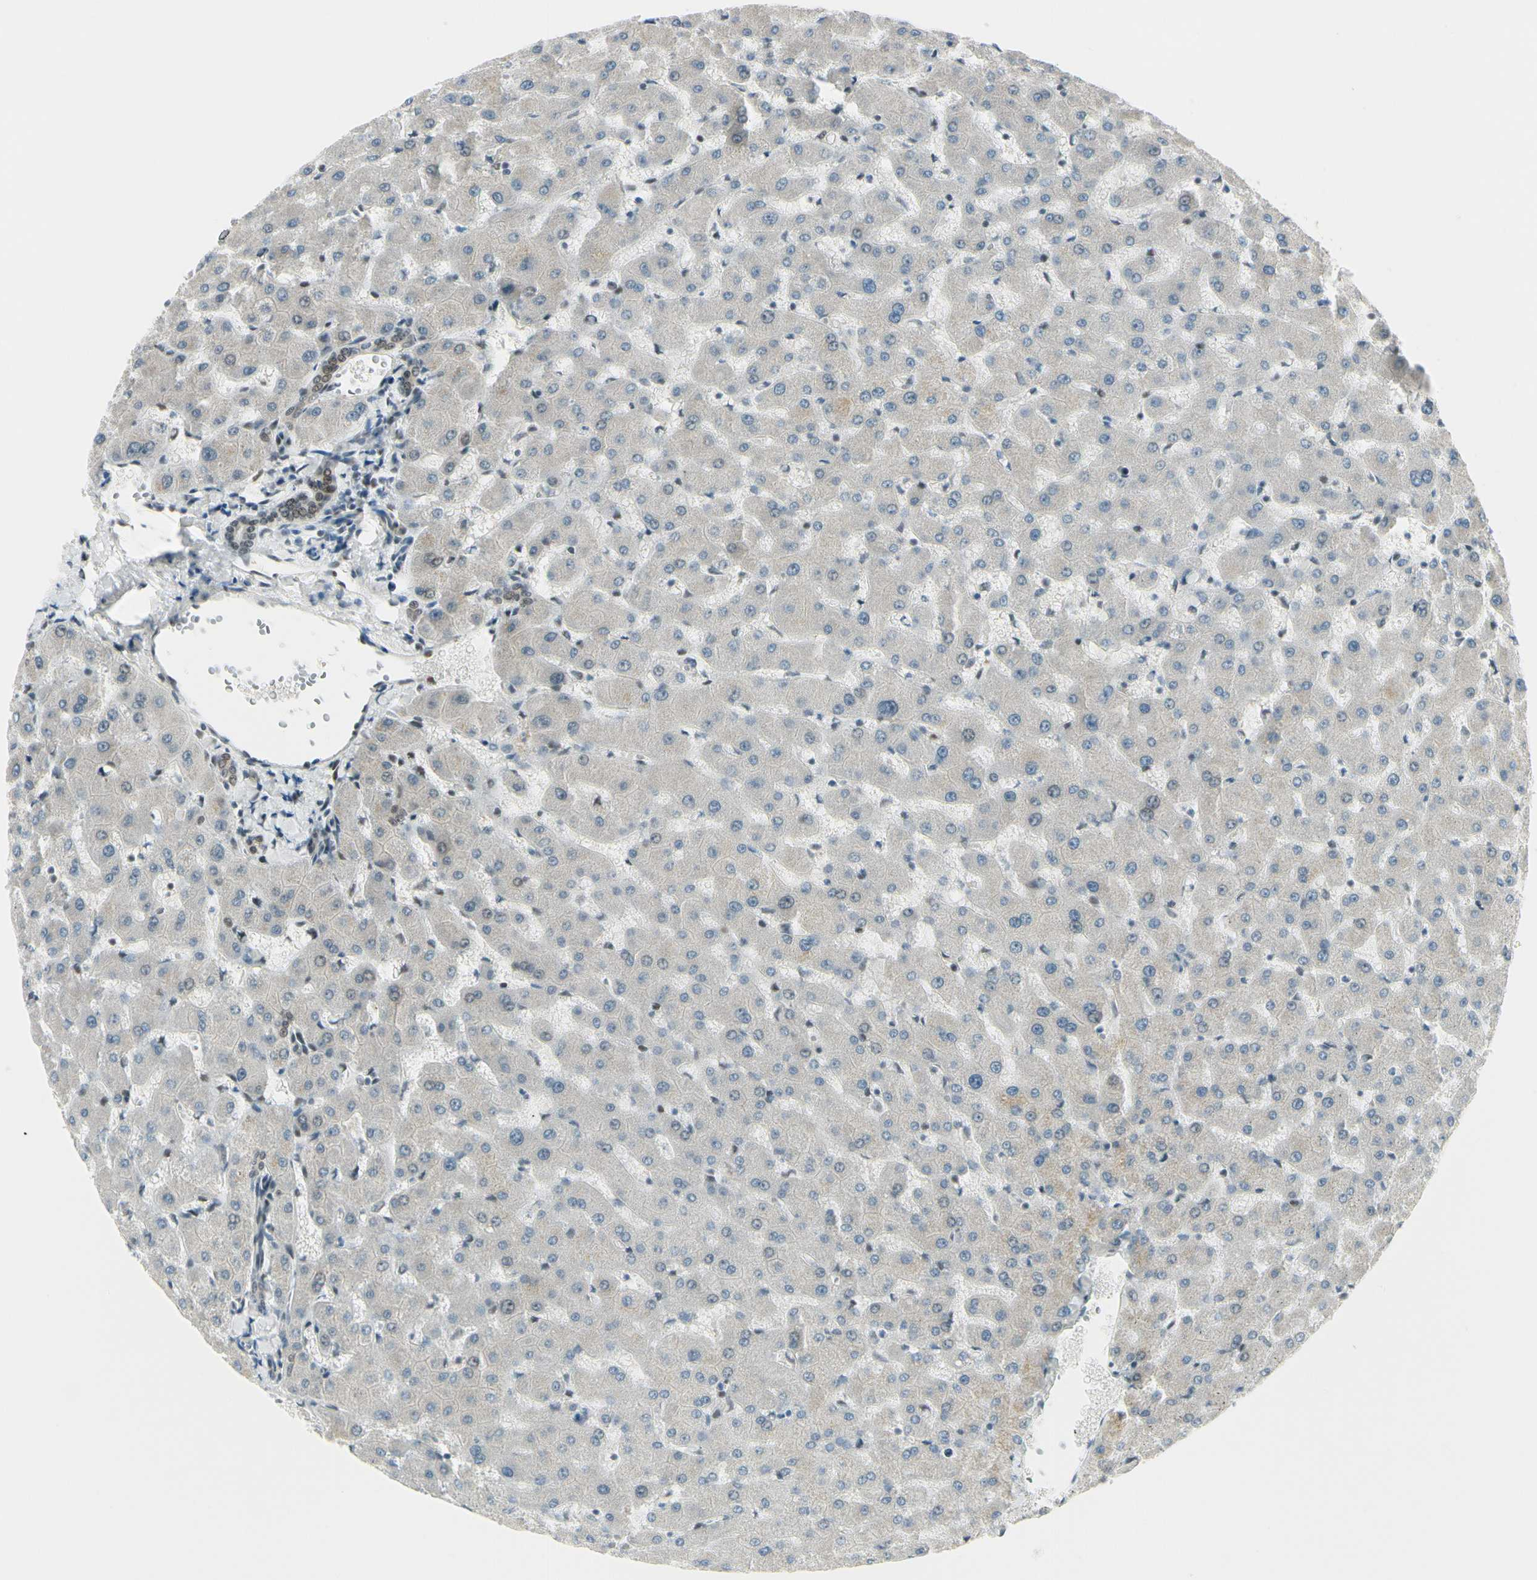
{"staining": {"intensity": "moderate", "quantity": ">75%", "location": "nuclear"}, "tissue": "liver", "cell_type": "Cholangiocytes", "image_type": "normal", "snomed": [{"axis": "morphology", "description": "Normal tissue, NOS"}, {"axis": "topography", "description": "Liver"}], "caption": "Immunohistochemistry (IHC) photomicrograph of benign liver stained for a protein (brown), which shows medium levels of moderate nuclear staining in about >75% of cholangiocytes.", "gene": "CHAMP1", "patient": {"sex": "female", "age": 63}}